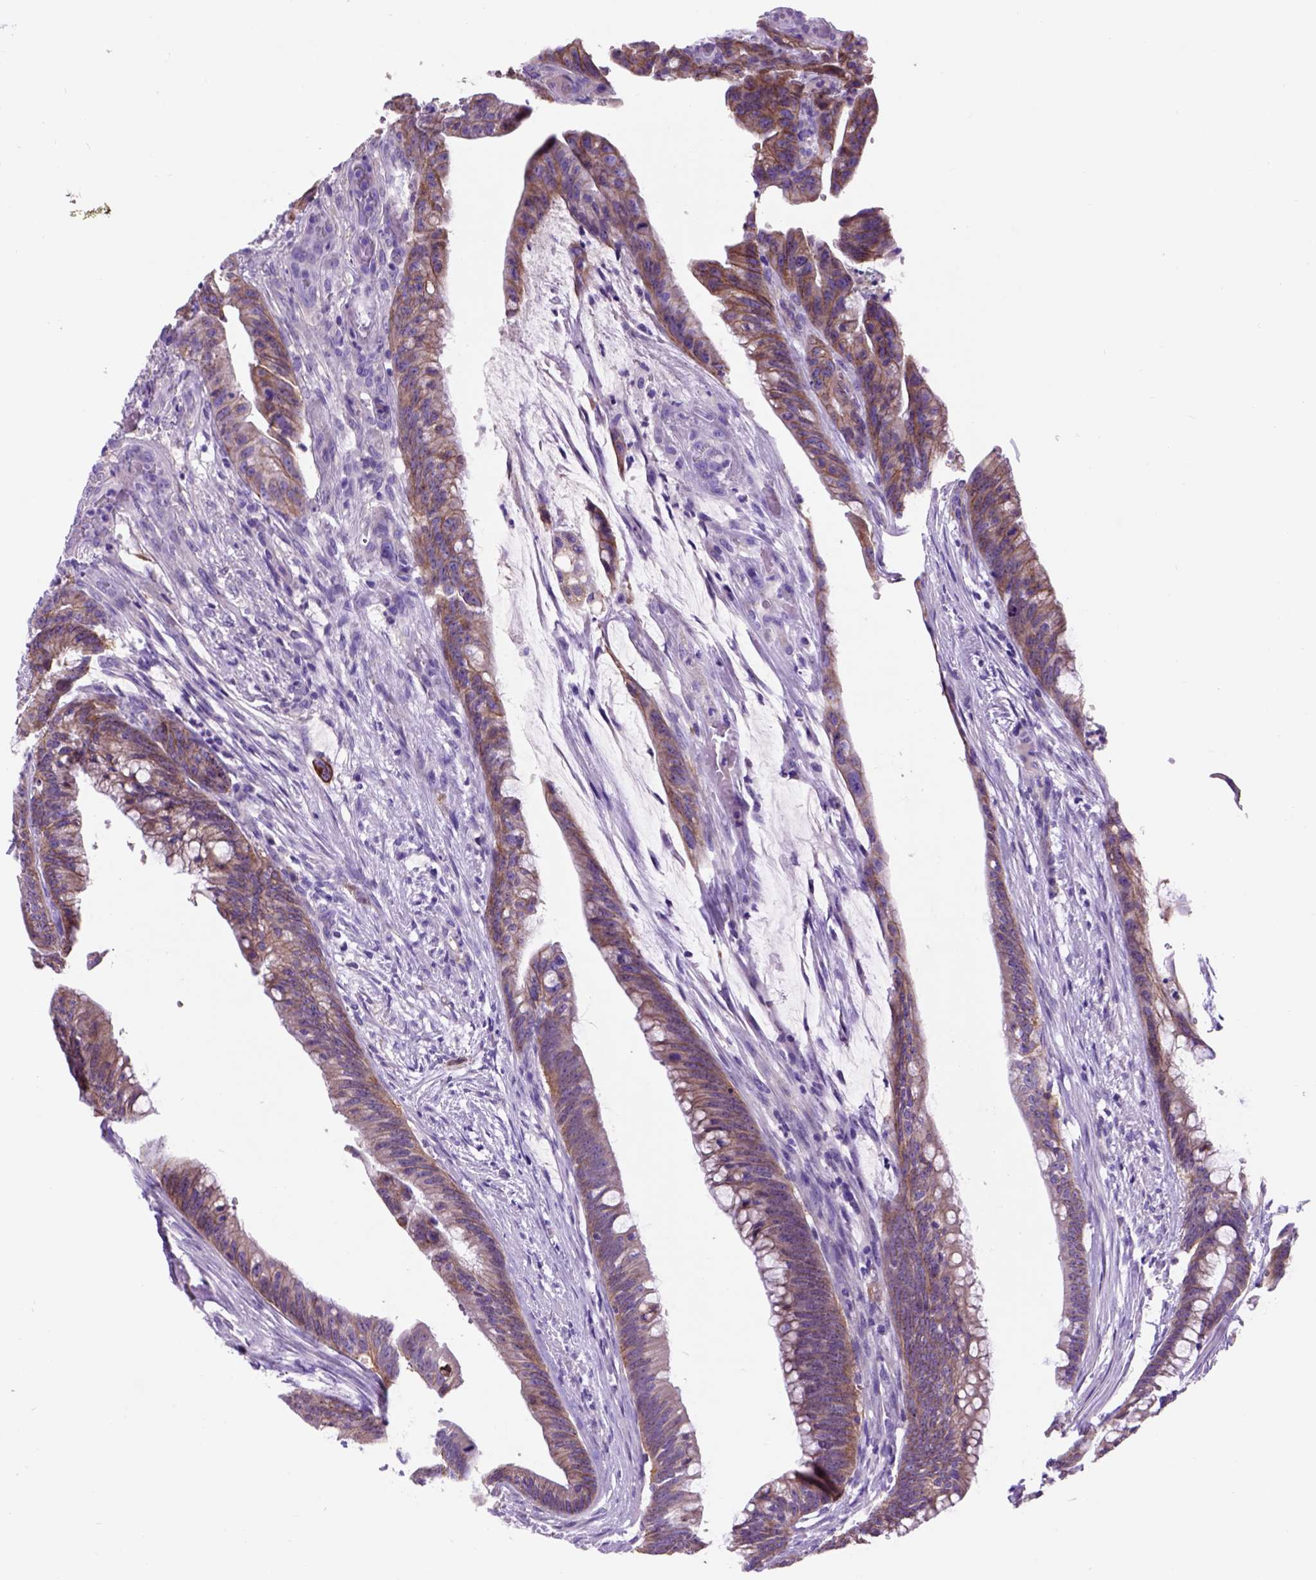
{"staining": {"intensity": "weak", "quantity": ">75%", "location": "cytoplasmic/membranous"}, "tissue": "colorectal cancer", "cell_type": "Tumor cells", "image_type": "cancer", "snomed": [{"axis": "morphology", "description": "Adenocarcinoma, NOS"}, {"axis": "topography", "description": "Colon"}], "caption": "IHC photomicrograph of colorectal cancer stained for a protein (brown), which exhibits low levels of weak cytoplasmic/membranous expression in approximately >75% of tumor cells.", "gene": "EGFR", "patient": {"sex": "male", "age": 62}}